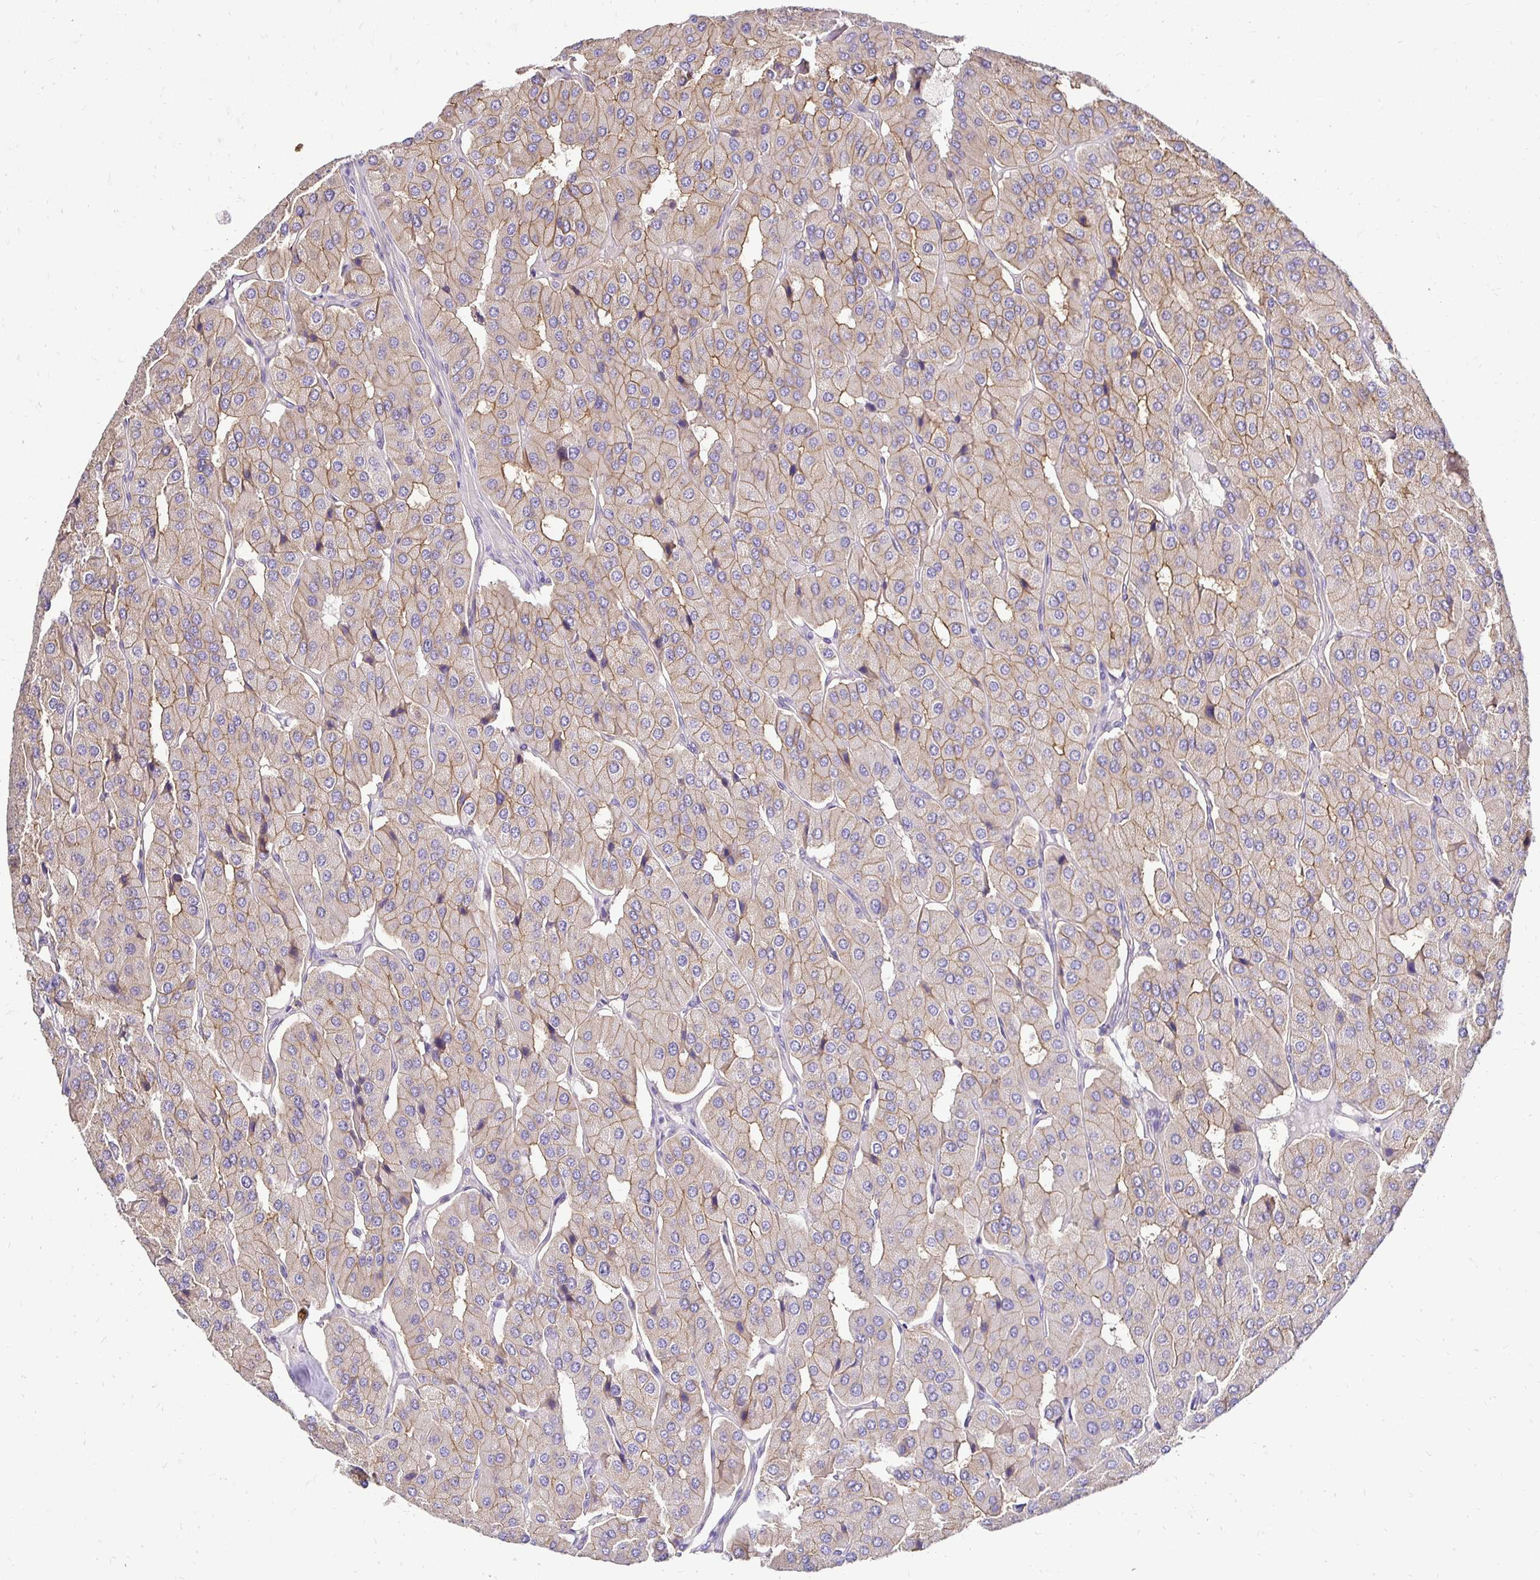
{"staining": {"intensity": "weak", "quantity": ">75%", "location": "cytoplasmic/membranous"}, "tissue": "parathyroid gland", "cell_type": "Glandular cells", "image_type": "normal", "snomed": [{"axis": "morphology", "description": "Normal tissue, NOS"}, {"axis": "morphology", "description": "Adenoma, NOS"}, {"axis": "topography", "description": "Parathyroid gland"}], "caption": "Immunohistochemical staining of unremarkable human parathyroid gland shows weak cytoplasmic/membranous protein staining in approximately >75% of glandular cells. The staining was performed using DAB to visualize the protein expression in brown, while the nuclei were stained in blue with hematoxylin (Magnification: 20x).", "gene": "SLC9A1", "patient": {"sex": "female", "age": 86}}